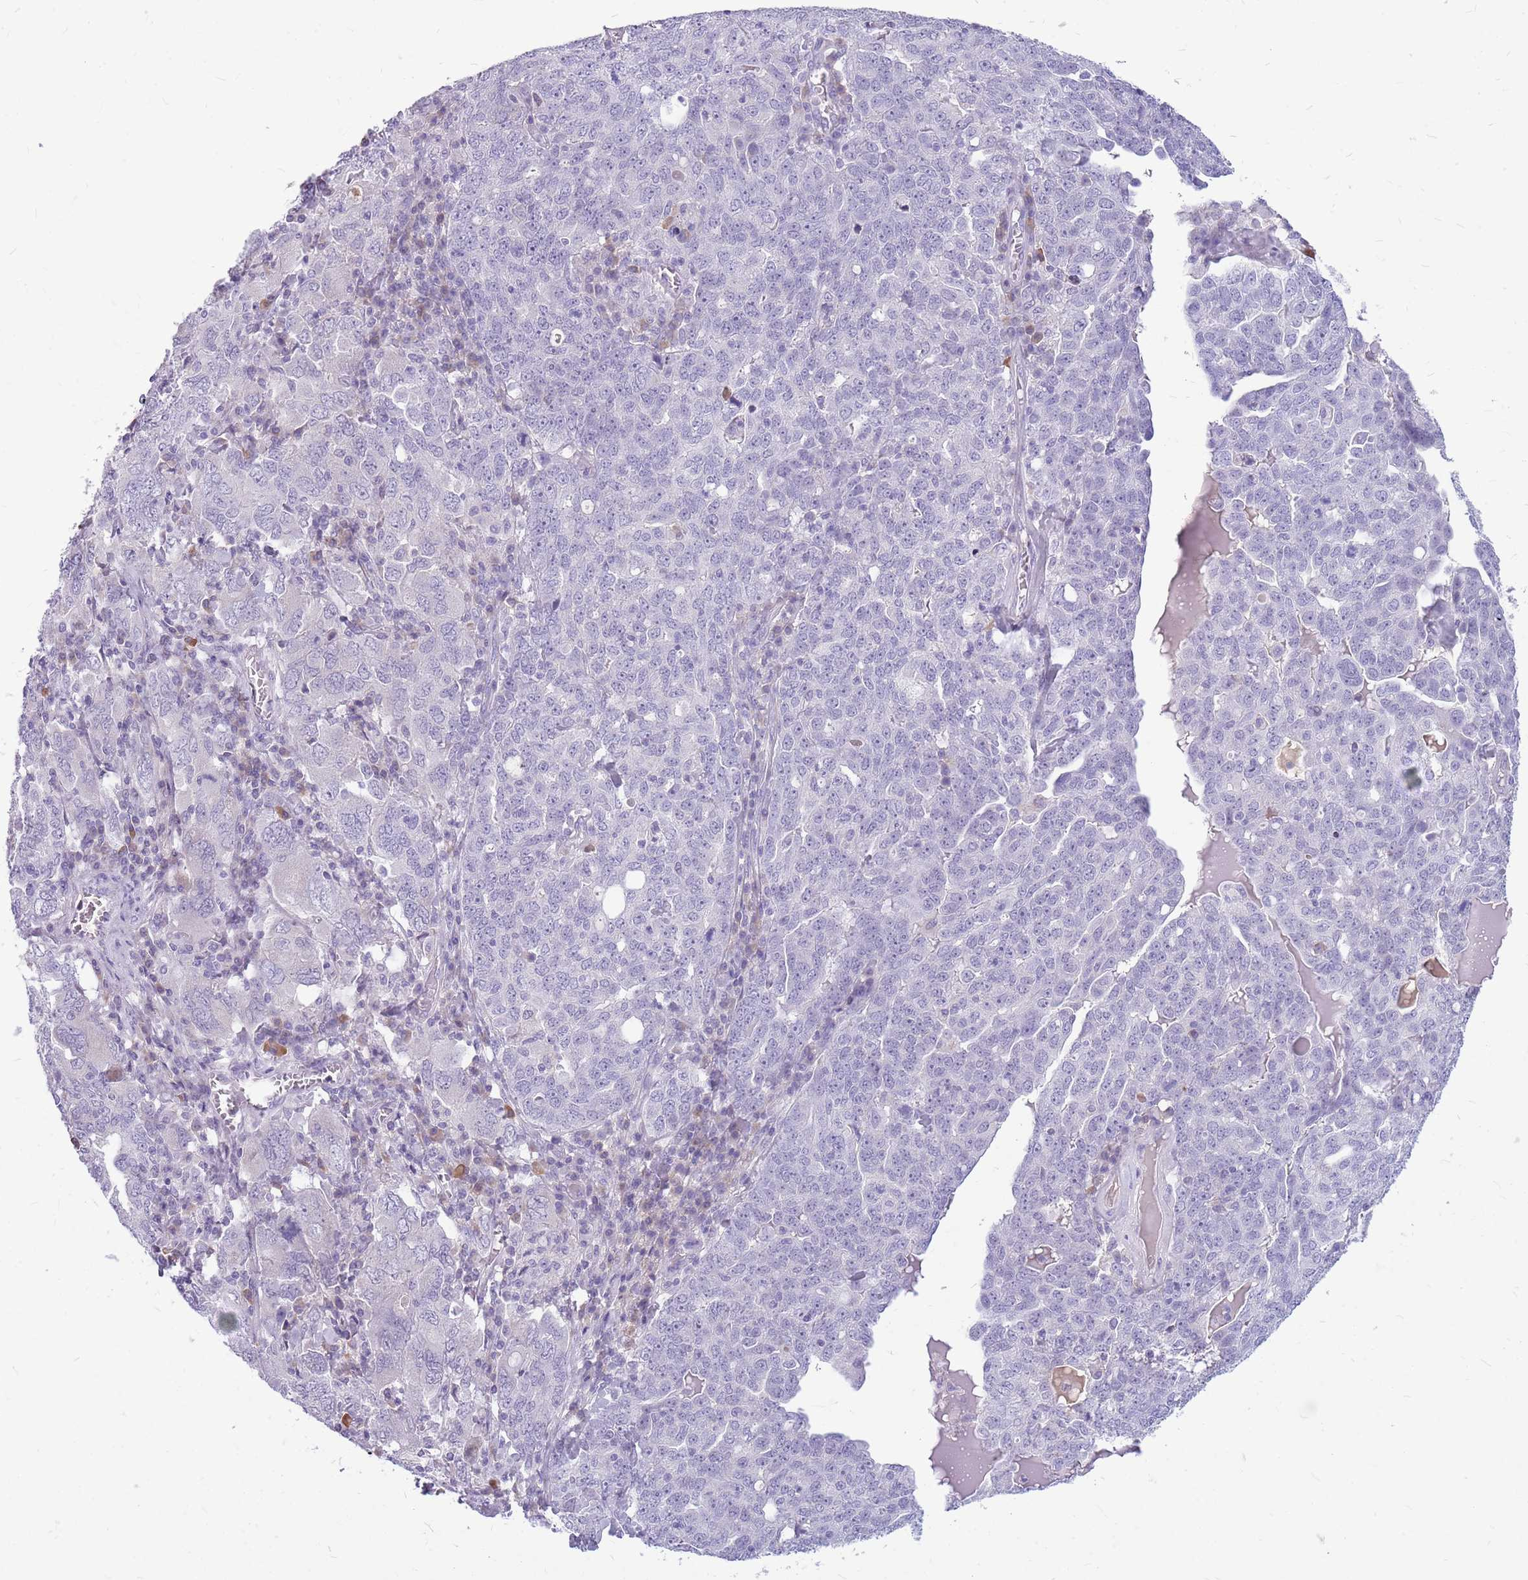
{"staining": {"intensity": "negative", "quantity": "none", "location": "none"}, "tissue": "ovarian cancer", "cell_type": "Tumor cells", "image_type": "cancer", "snomed": [{"axis": "morphology", "description": "Carcinoma, endometroid"}, {"axis": "topography", "description": "Ovary"}], "caption": "The immunohistochemistry (IHC) histopathology image has no significant positivity in tumor cells of ovarian cancer tissue. (IHC, brightfield microscopy, high magnification).", "gene": "ZNF425", "patient": {"sex": "female", "age": 62}}